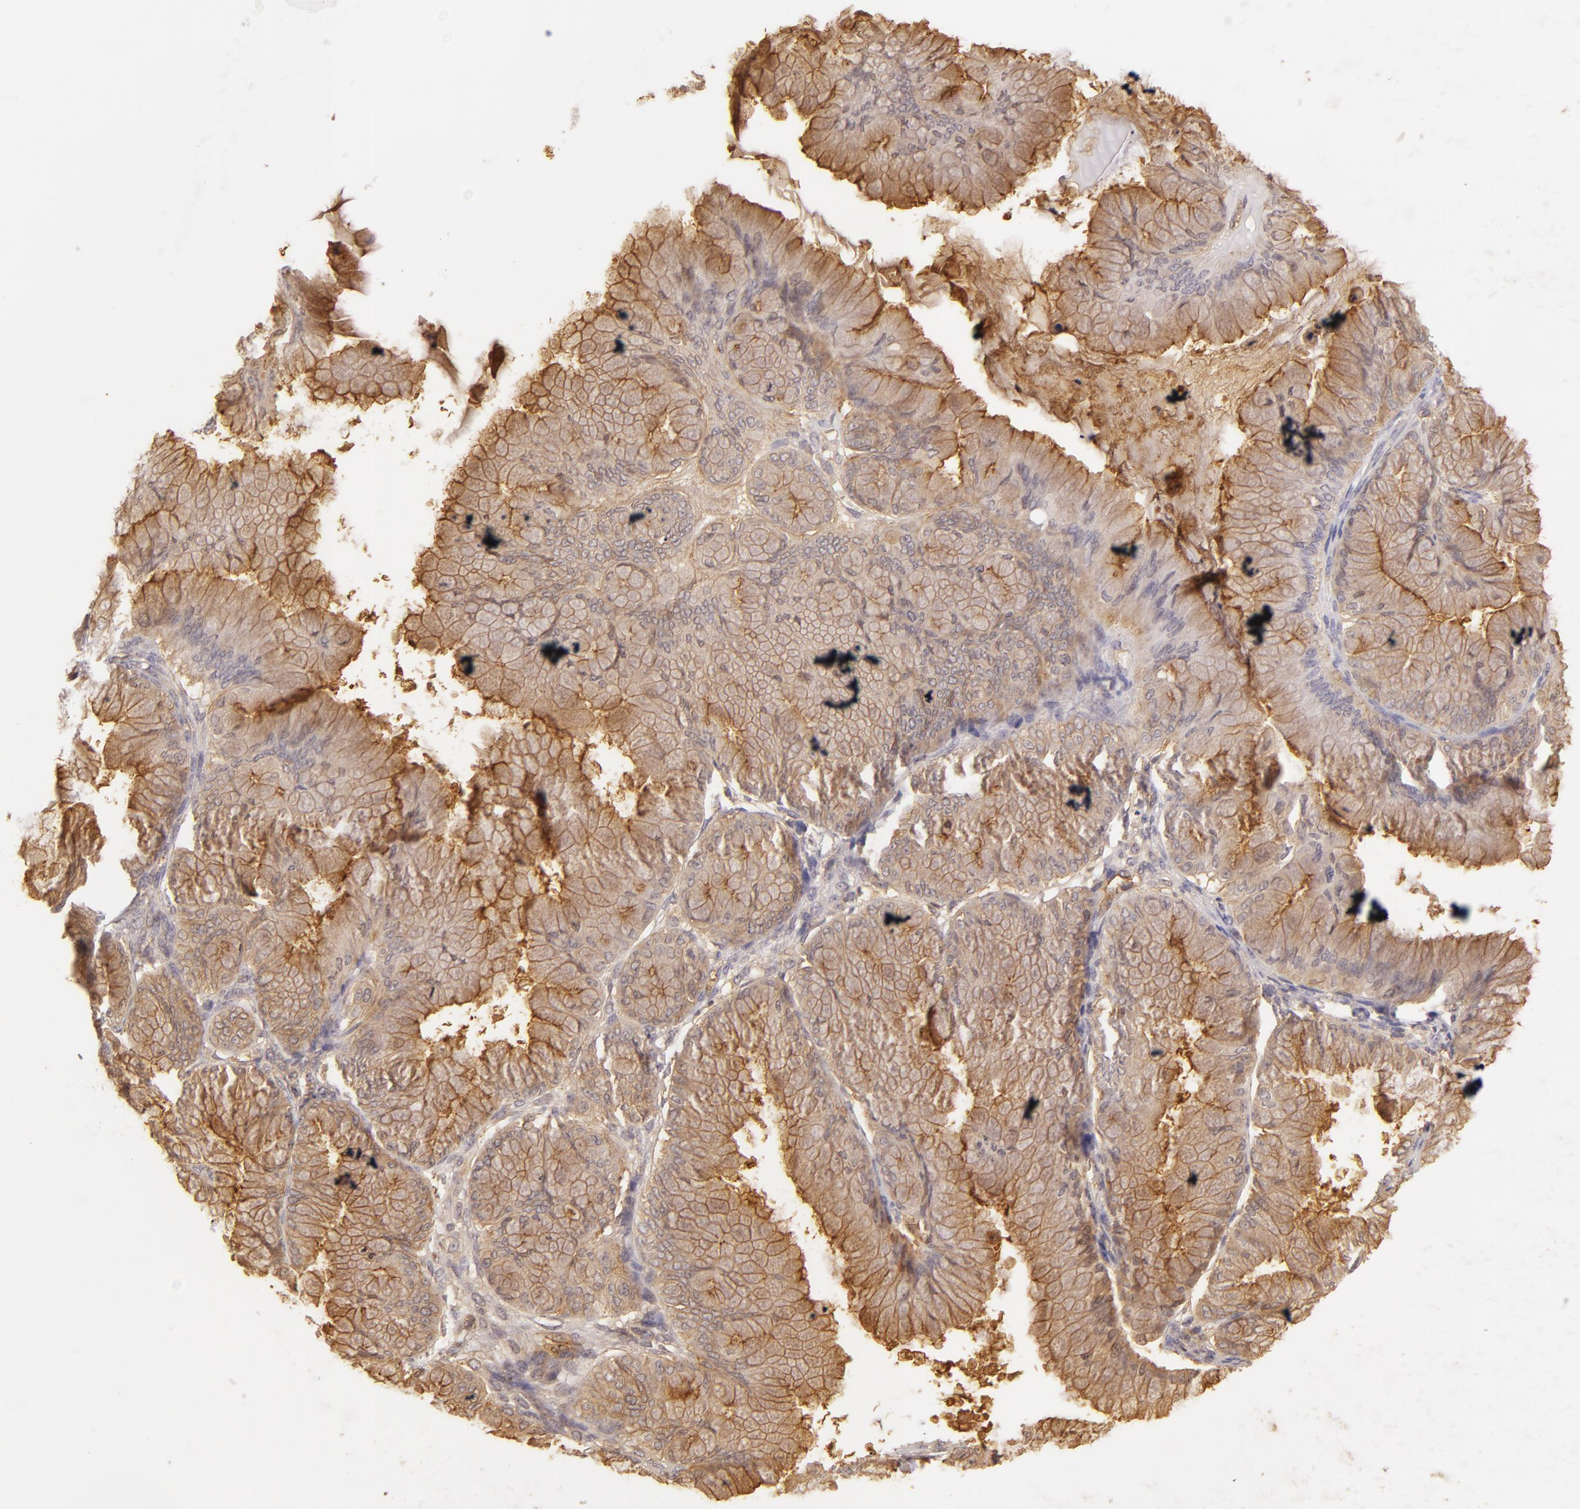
{"staining": {"intensity": "weak", "quantity": ">75%", "location": "cytoplasmic/membranous"}, "tissue": "ovarian cancer", "cell_type": "Tumor cells", "image_type": "cancer", "snomed": [{"axis": "morphology", "description": "Cystadenocarcinoma, mucinous, NOS"}, {"axis": "topography", "description": "Ovary"}], "caption": "This micrograph demonstrates immunohistochemistry (IHC) staining of mucinous cystadenocarcinoma (ovarian), with low weak cytoplasmic/membranous positivity in approximately >75% of tumor cells.", "gene": "CD59", "patient": {"sex": "female", "age": 63}}